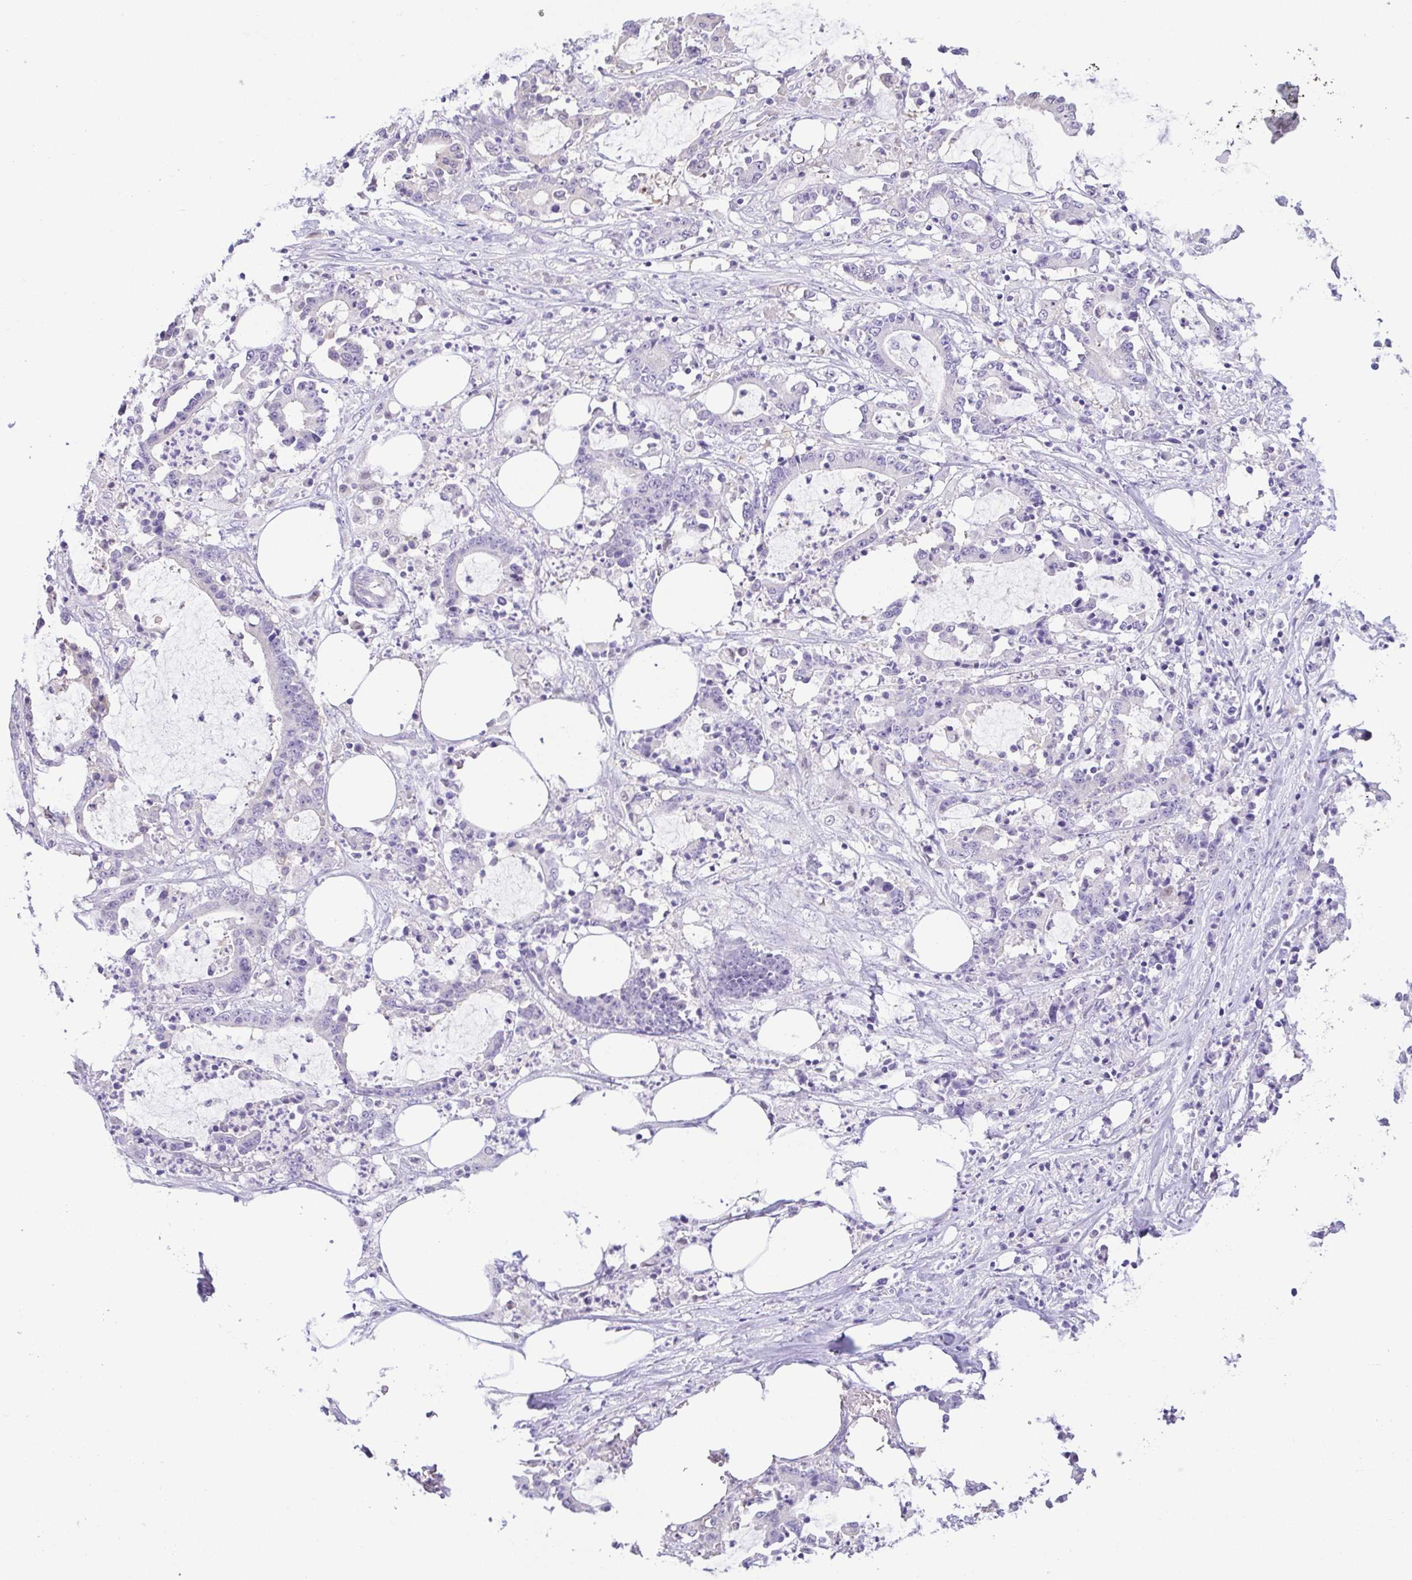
{"staining": {"intensity": "negative", "quantity": "none", "location": "none"}, "tissue": "stomach cancer", "cell_type": "Tumor cells", "image_type": "cancer", "snomed": [{"axis": "morphology", "description": "Adenocarcinoma, NOS"}, {"axis": "topography", "description": "Stomach, upper"}], "caption": "Stomach cancer was stained to show a protein in brown. There is no significant positivity in tumor cells.", "gene": "EPB42", "patient": {"sex": "male", "age": 68}}